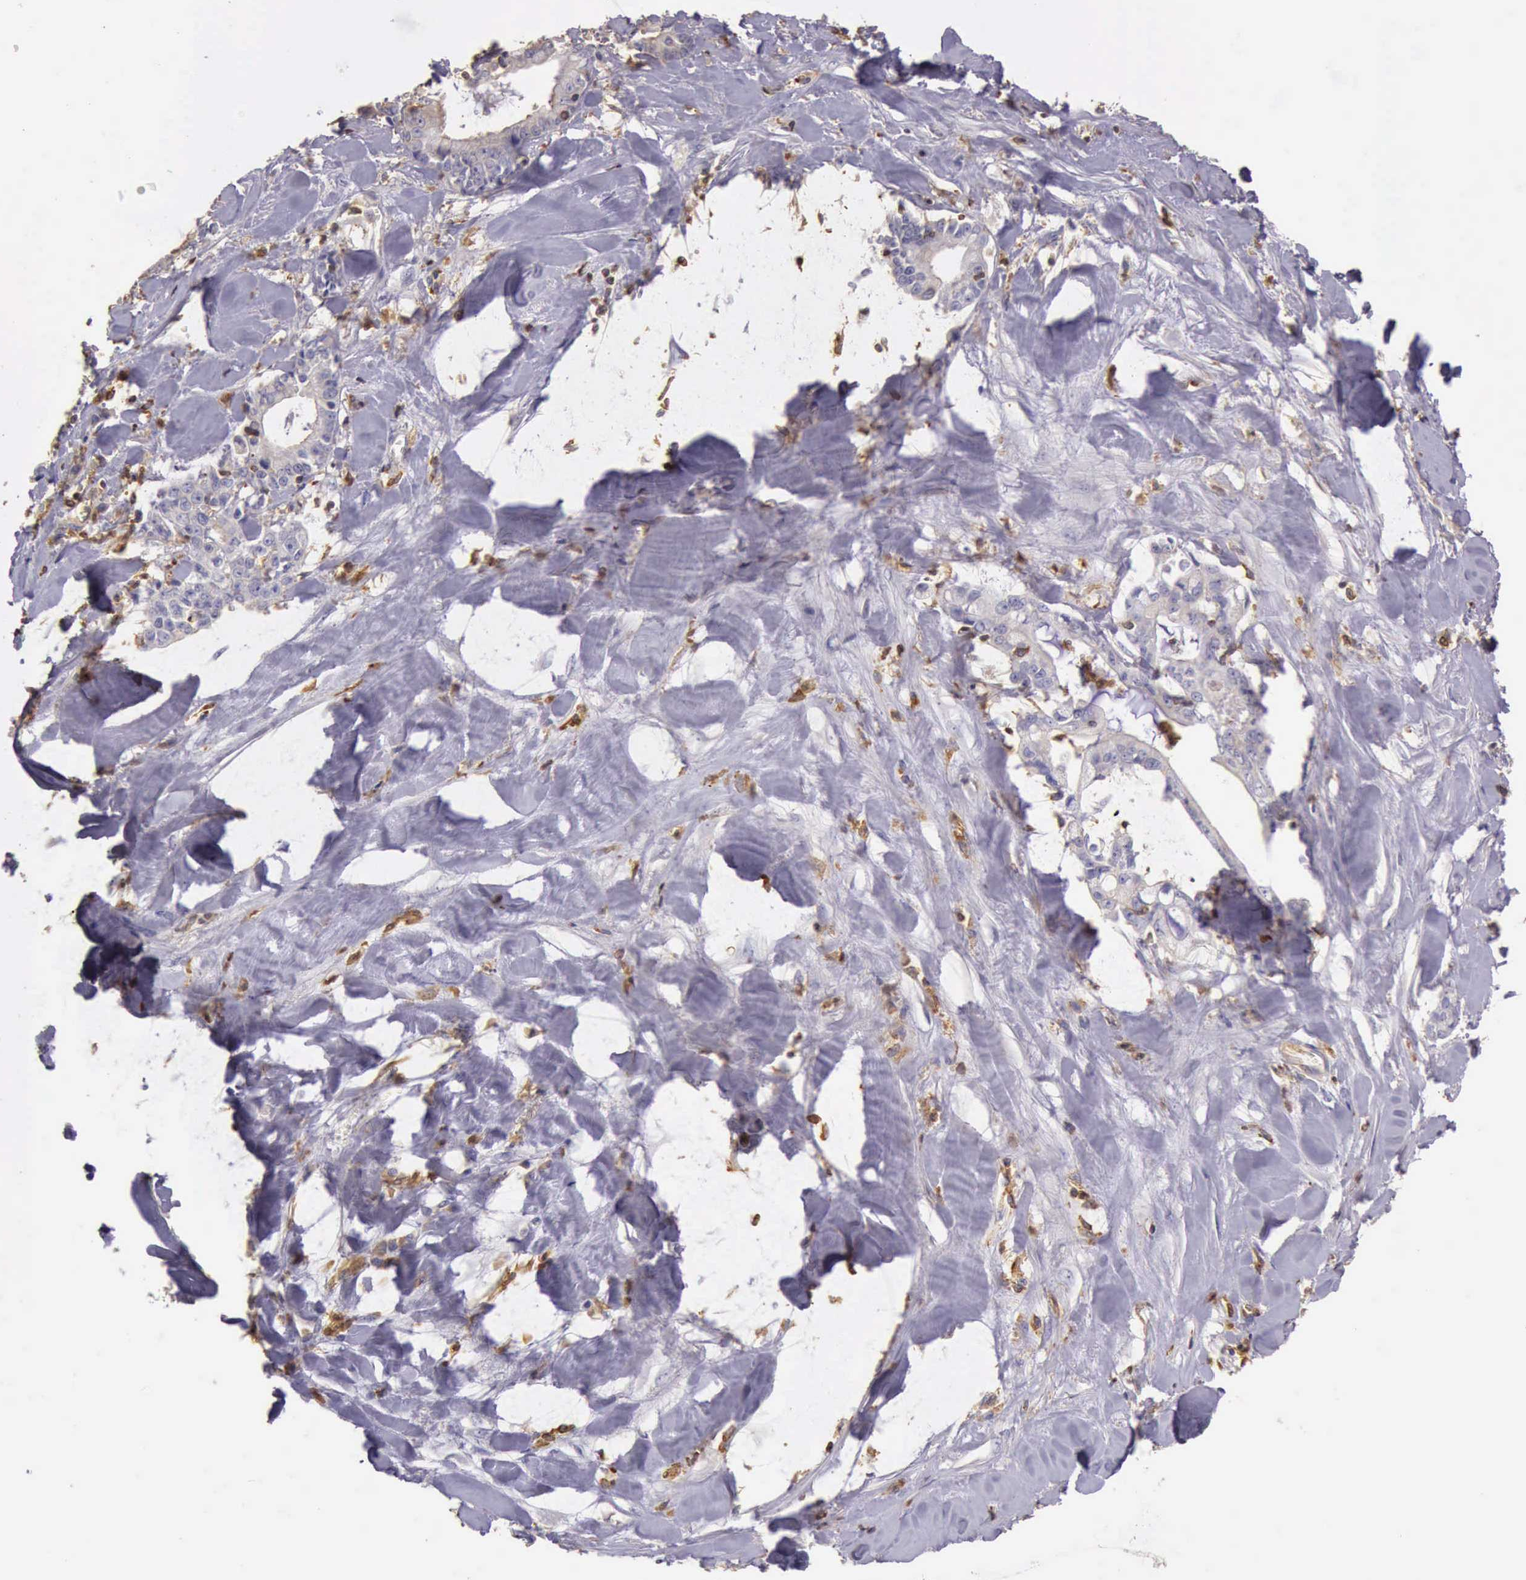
{"staining": {"intensity": "negative", "quantity": "none", "location": "none"}, "tissue": "liver cancer", "cell_type": "Tumor cells", "image_type": "cancer", "snomed": [{"axis": "morphology", "description": "Cholangiocarcinoma"}, {"axis": "topography", "description": "Liver"}], "caption": "The photomicrograph displays no staining of tumor cells in liver cholangiocarcinoma. (DAB immunohistochemistry (IHC), high magnification).", "gene": "ARHGAP4", "patient": {"sex": "male", "age": 57}}